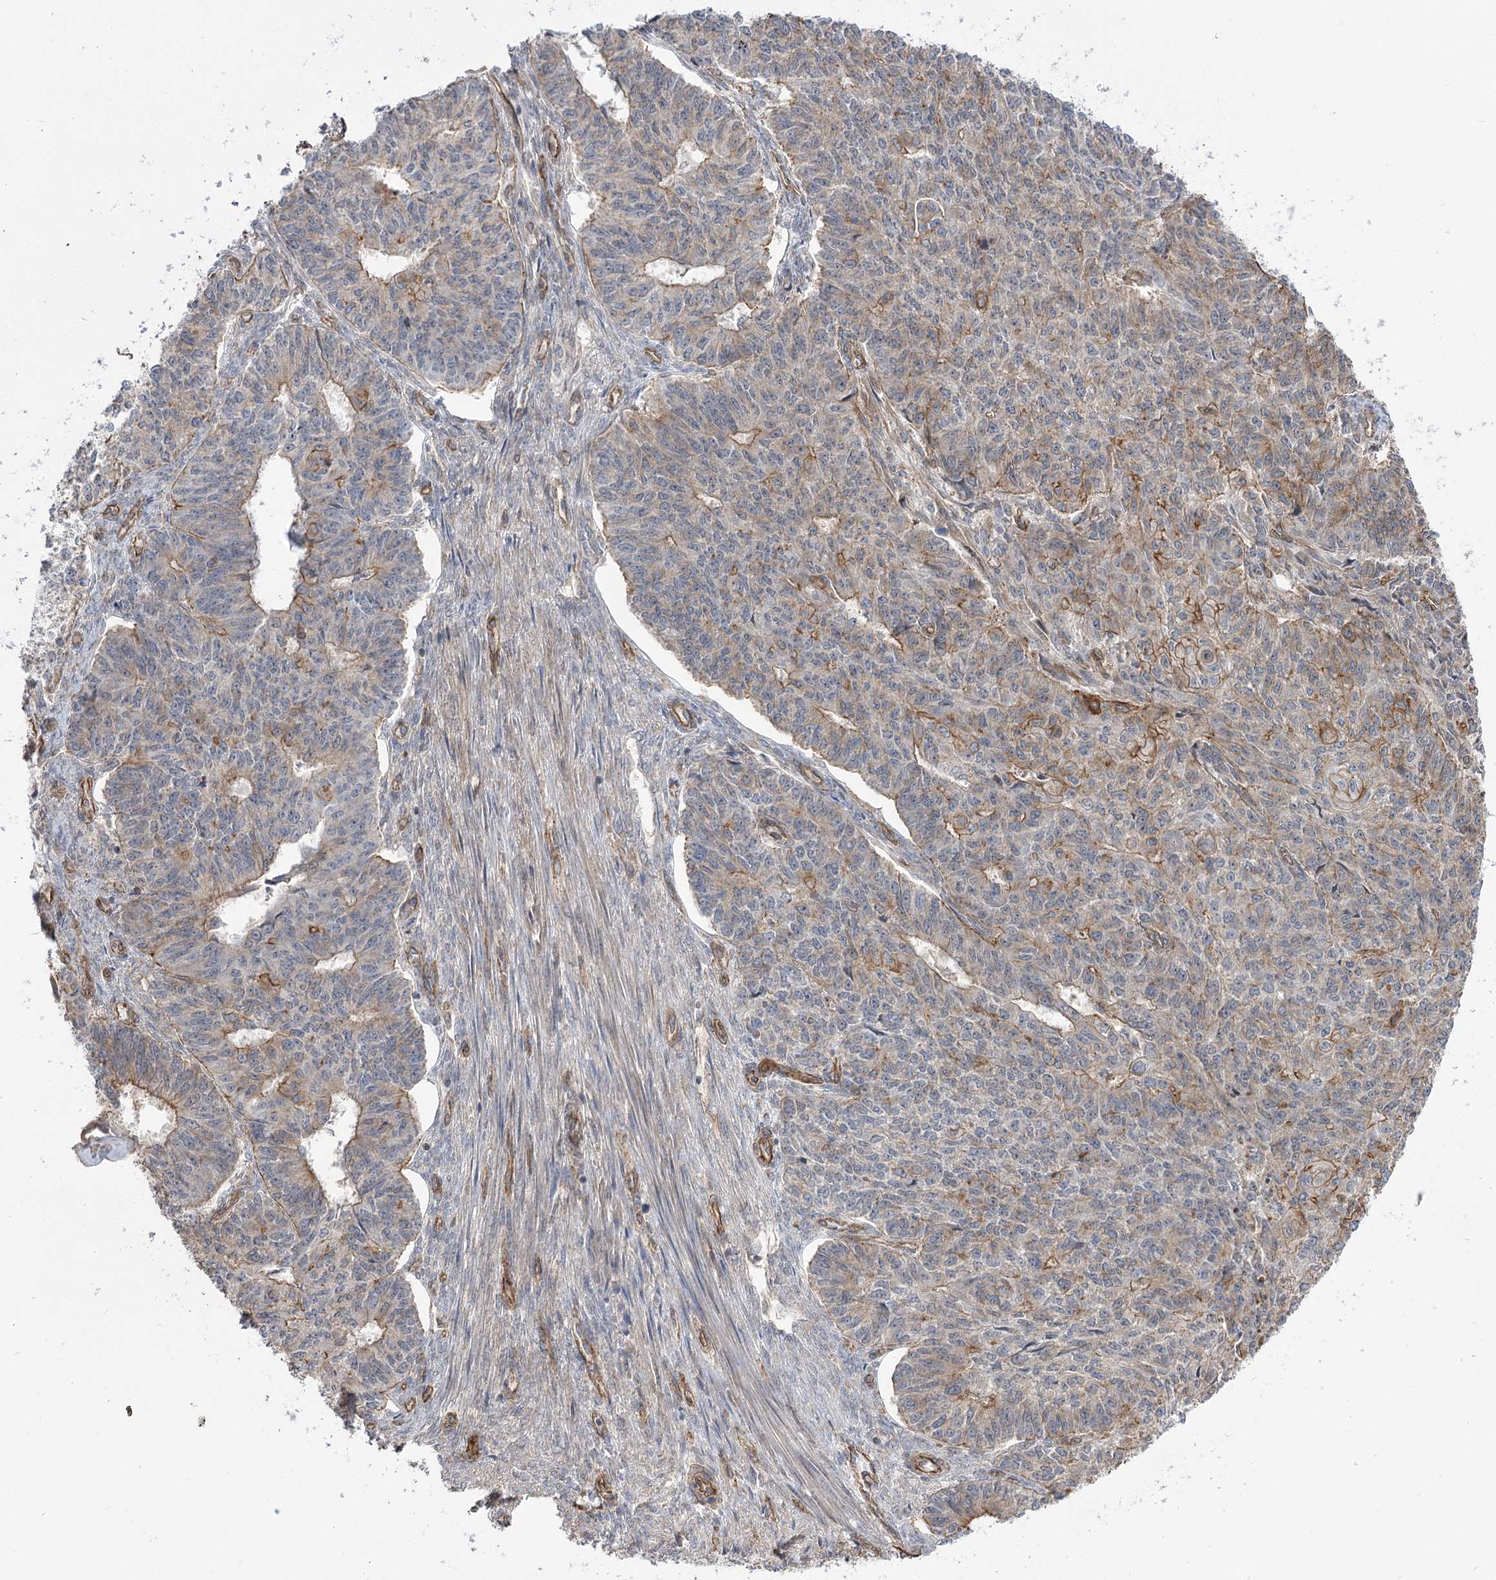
{"staining": {"intensity": "moderate", "quantity": "<25%", "location": "cytoplasmic/membranous"}, "tissue": "endometrial cancer", "cell_type": "Tumor cells", "image_type": "cancer", "snomed": [{"axis": "morphology", "description": "Adenocarcinoma, NOS"}, {"axis": "topography", "description": "Endometrium"}], "caption": "Immunohistochemistry (IHC) staining of endometrial adenocarcinoma, which reveals low levels of moderate cytoplasmic/membranous expression in approximately <25% of tumor cells indicating moderate cytoplasmic/membranous protein staining. The staining was performed using DAB (brown) for protein detection and nuclei were counterstained in hematoxylin (blue).", "gene": "SH3BP5L", "patient": {"sex": "female", "age": 32}}